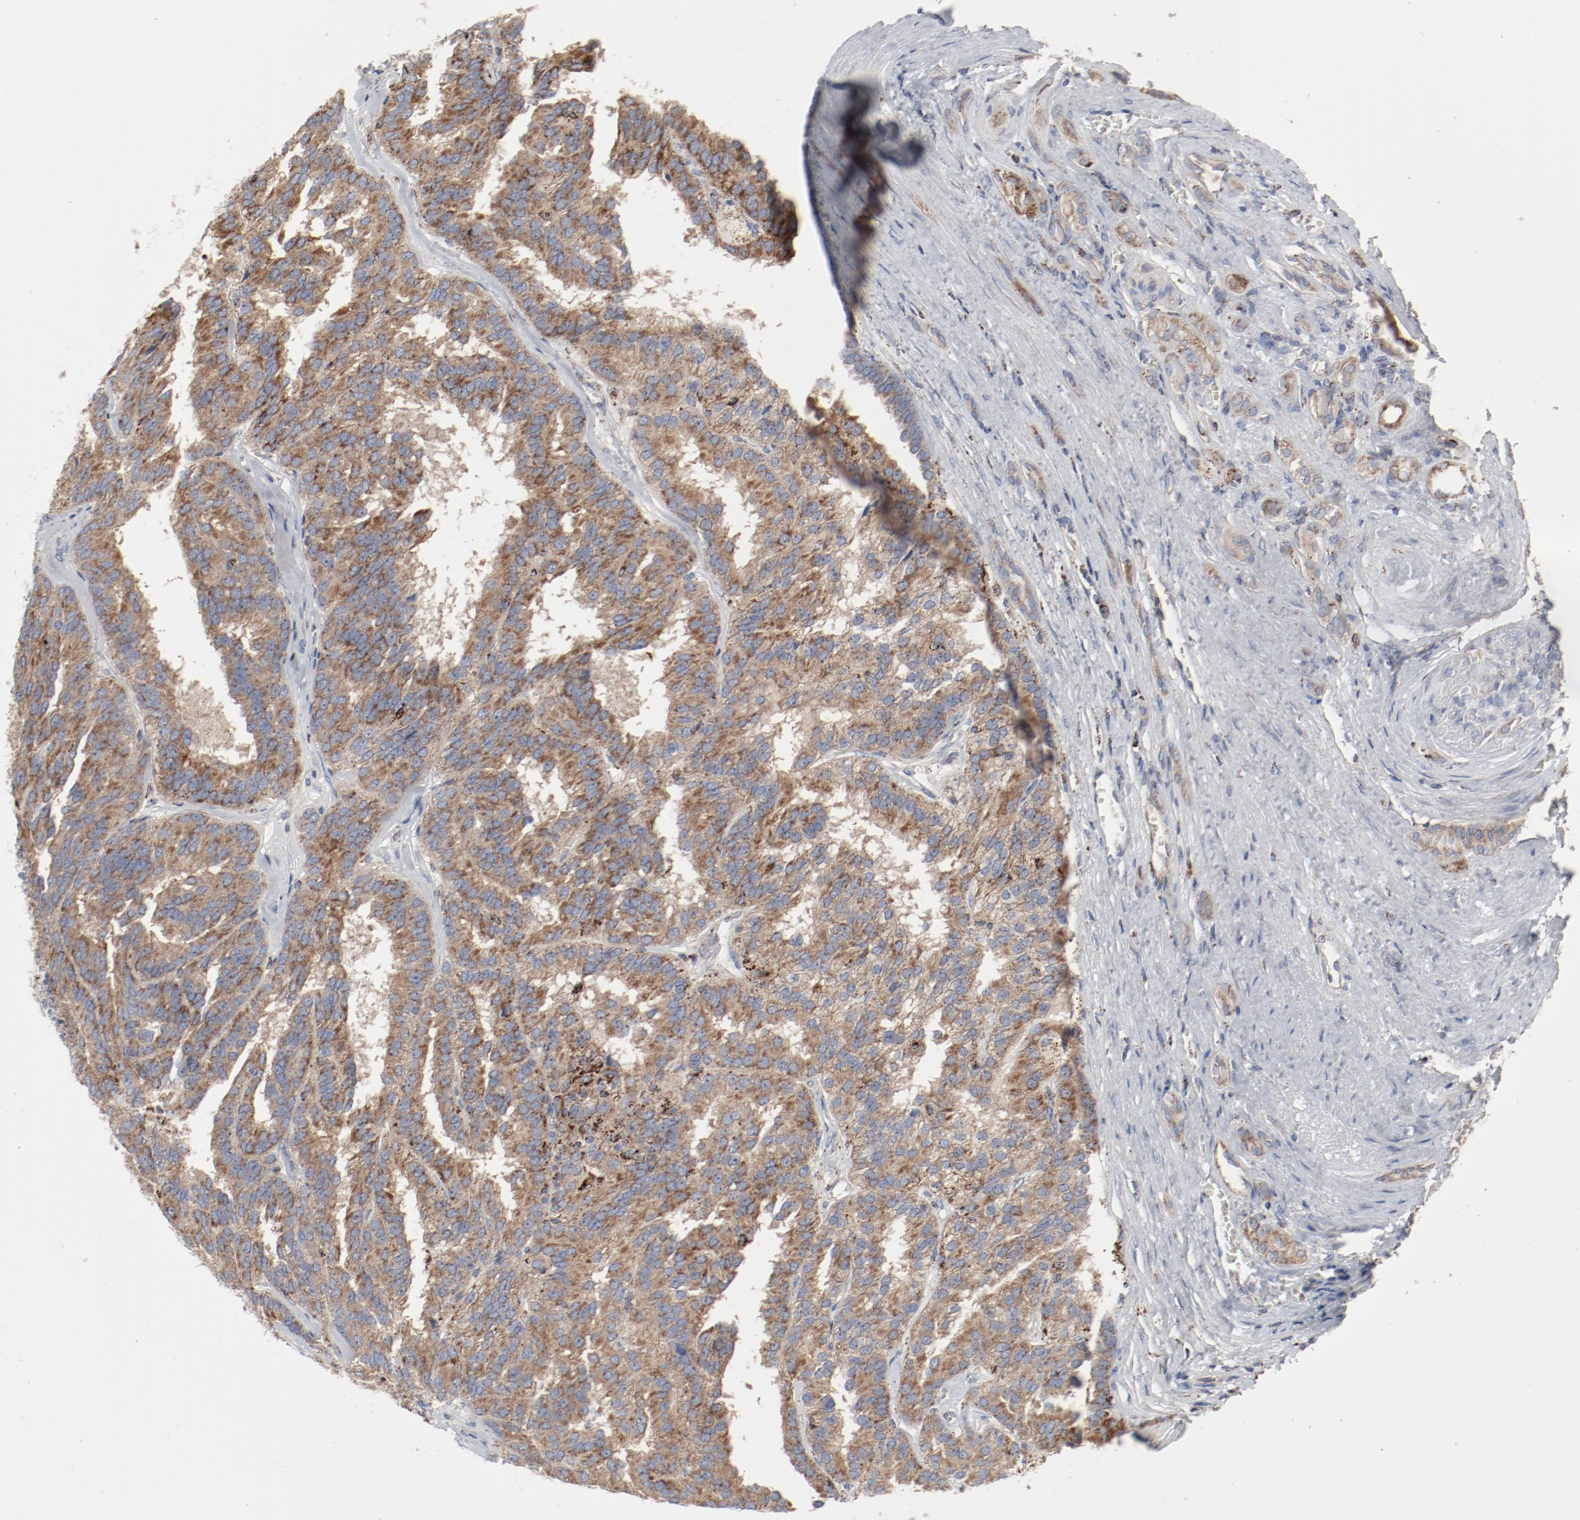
{"staining": {"intensity": "moderate", "quantity": ">75%", "location": "cytoplasmic/membranous"}, "tissue": "renal cancer", "cell_type": "Tumor cells", "image_type": "cancer", "snomed": [{"axis": "morphology", "description": "Adenocarcinoma, NOS"}, {"axis": "topography", "description": "Kidney"}], "caption": "Immunohistochemical staining of human renal cancer shows medium levels of moderate cytoplasmic/membranous expression in approximately >75% of tumor cells.", "gene": "SETD3", "patient": {"sex": "male", "age": 46}}